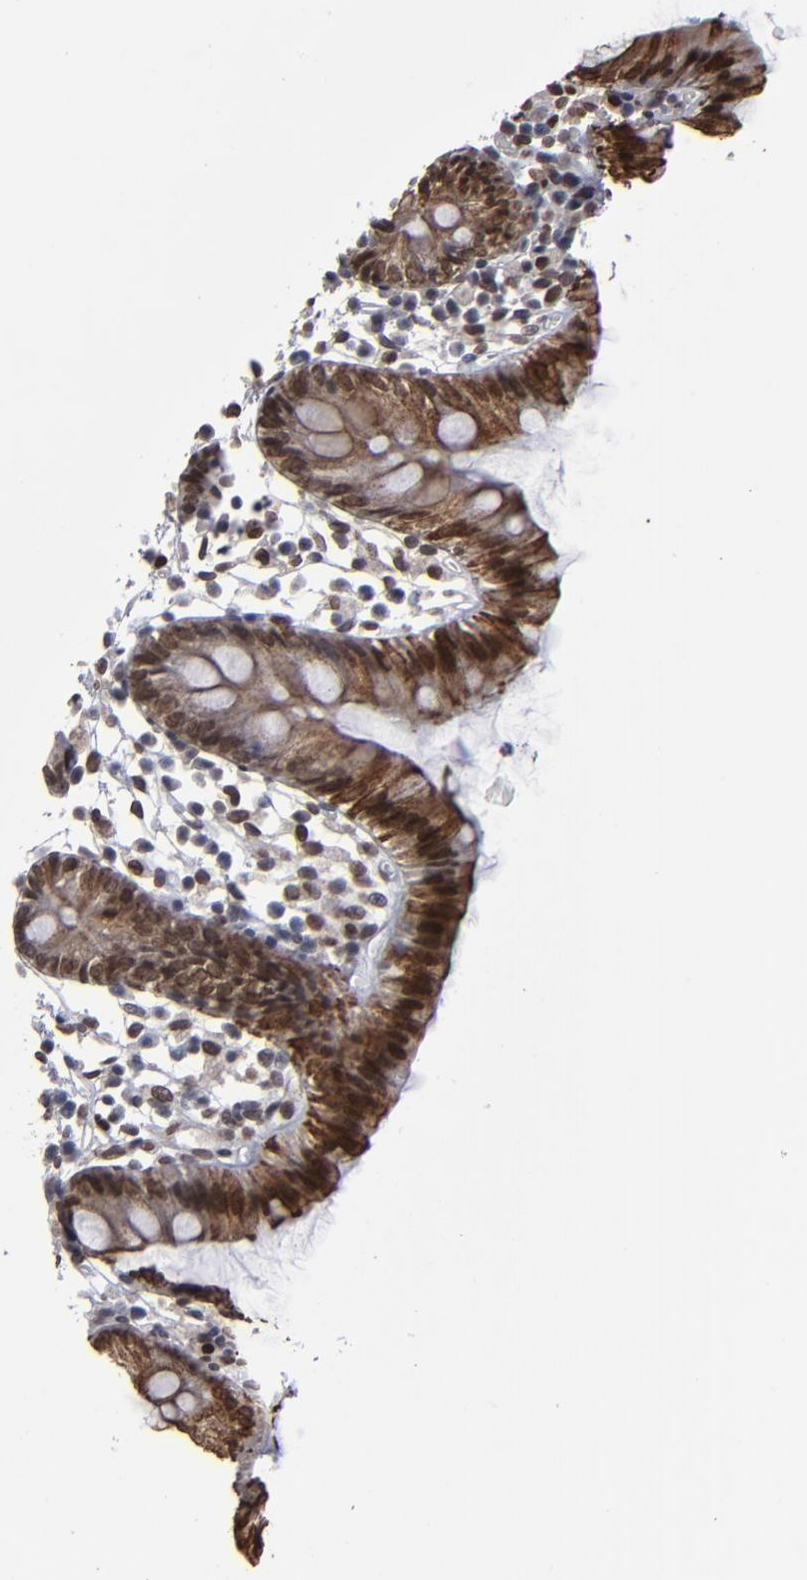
{"staining": {"intensity": "weak", "quantity": ">75%", "location": "cytoplasmic/membranous,nuclear"}, "tissue": "colon", "cell_type": "Endothelial cells", "image_type": "normal", "snomed": [{"axis": "morphology", "description": "Normal tissue, NOS"}, {"axis": "topography", "description": "Colon"}], "caption": "Colon stained with DAB IHC demonstrates low levels of weak cytoplasmic/membranous,nuclear positivity in about >75% of endothelial cells. (DAB (3,3'-diaminobenzidine) IHC with brightfield microscopy, high magnification).", "gene": "BAZ1A", "patient": {"sex": "male", "age": 14}}